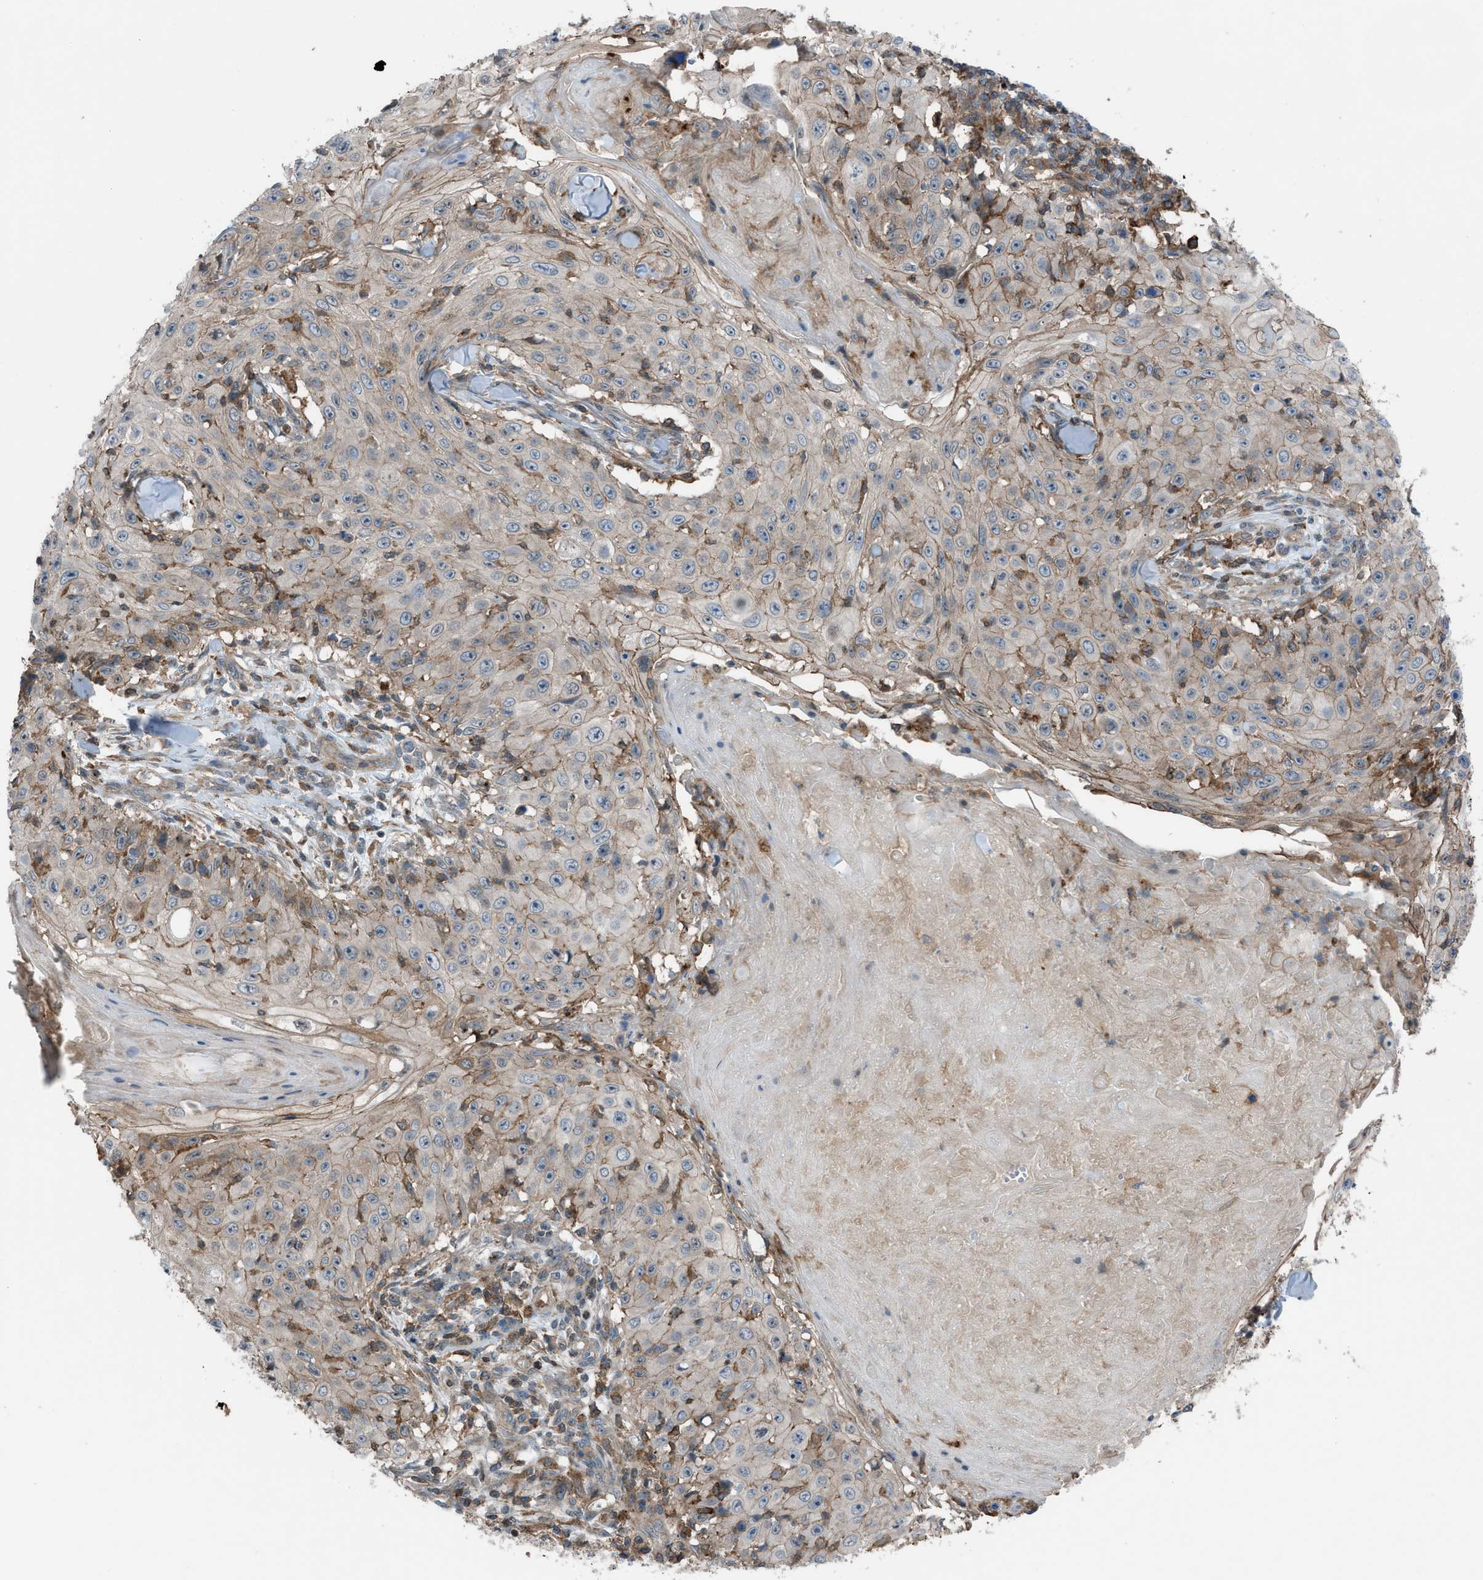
{"staining": {"intensity": "weak", "quantity": "<25%", "location": "cytoplasmic/membranous"}, "tissue": "skin cancer", "cell_type": "Tumor cells", "image_type": "cancer", "snomed": [{"axis": "morphology", "description": "Squamous cell carcinoma, NOS"}, {"axis": "topography", "description": "Skin"}], "caption": "DAB immunohistochemical staining of human skin cancer reveals no significant staining in tumor cells.", "gene": "DYRK1A", "patient": {"sex": "male", "age": 86}}